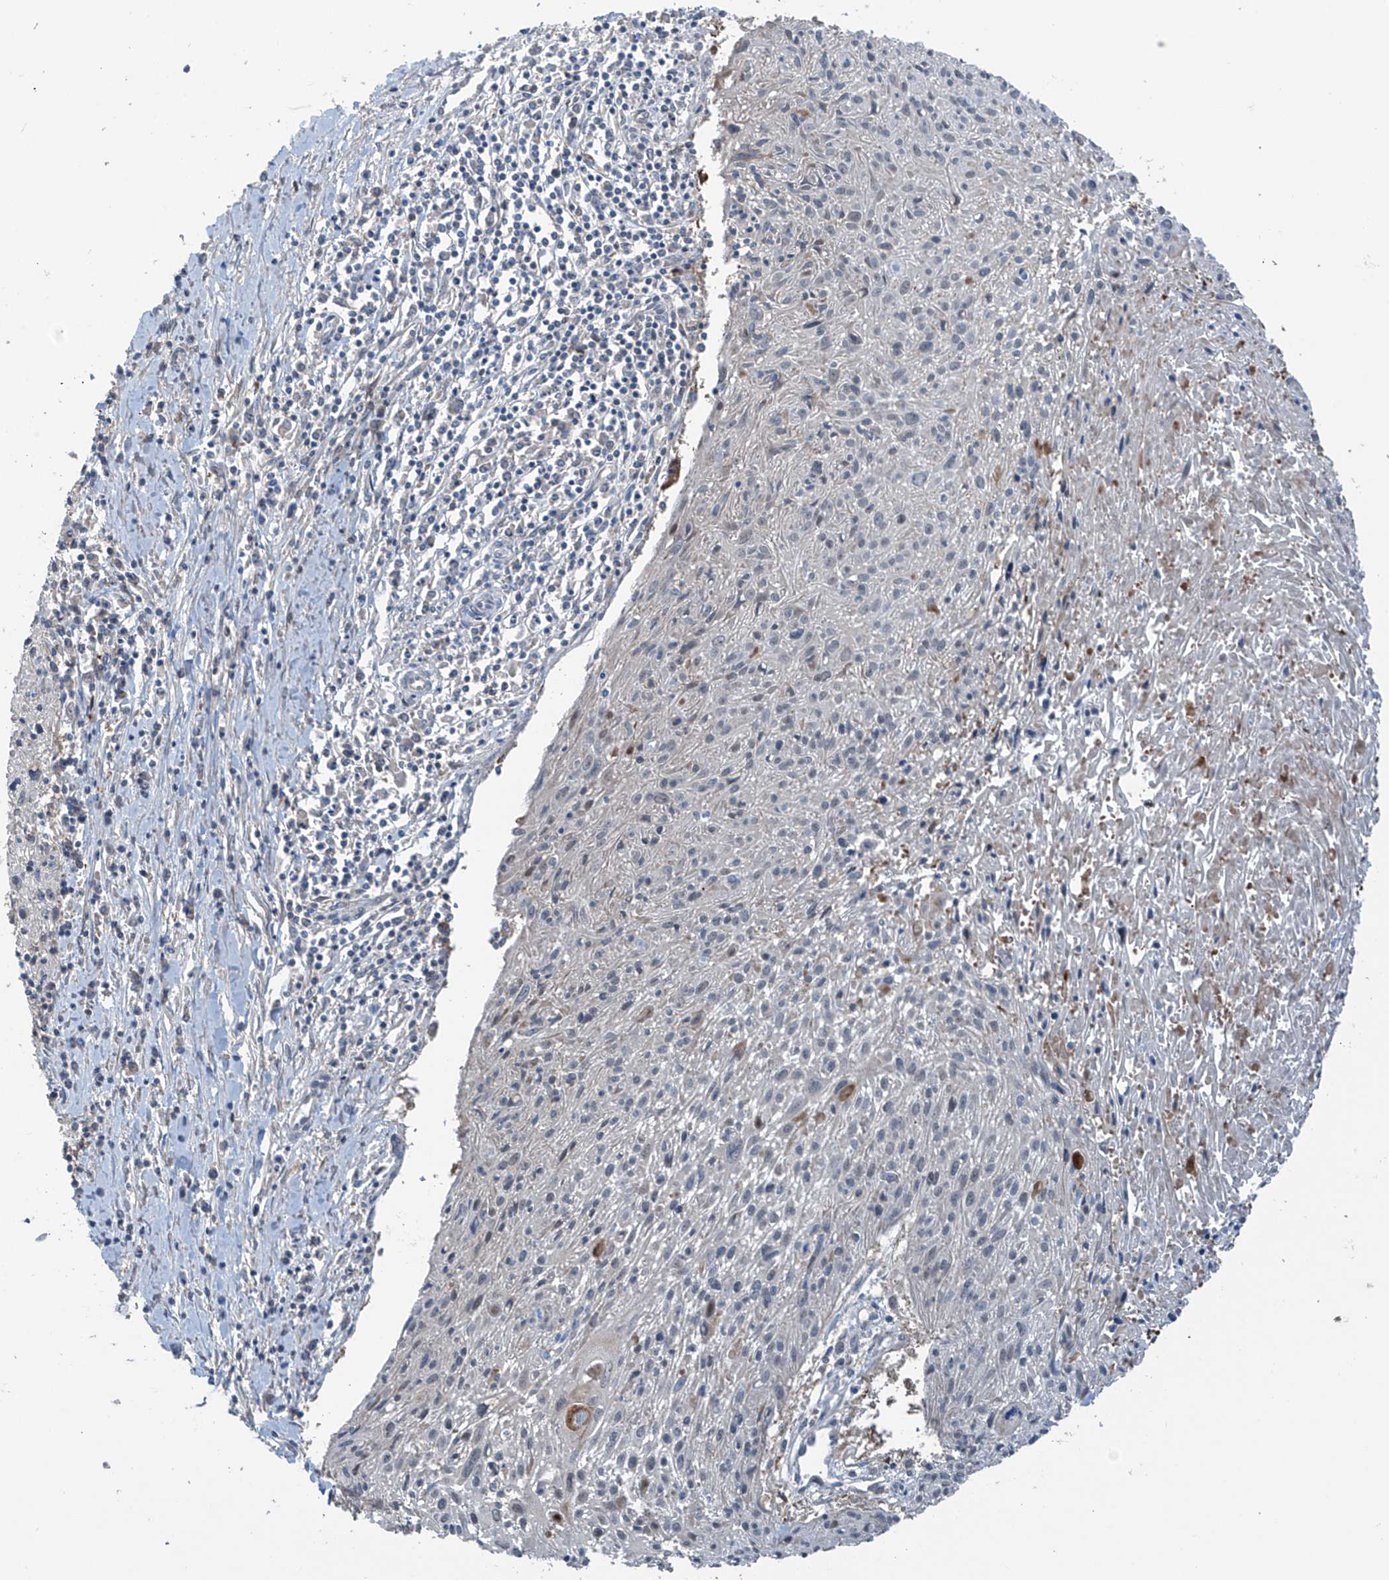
{"staining": {"intensity": "negative", "quantity": "none", "location": "none"}, "tissue": "cervical cancer", "cell_type": "Tumor cells", "image_type": "cancer", "snomed": [{"axis": "morphology", "description": "Squamous cell carcinoma, NOS"}, {"axis": "topography", "description": "Cervix"}], "caption": "Tumor cells show no significant positivity in cervical cancer (squamous cell carcinoma).", "gene": "SAMD3", "patient": {"sex": "female", "age": 51}}